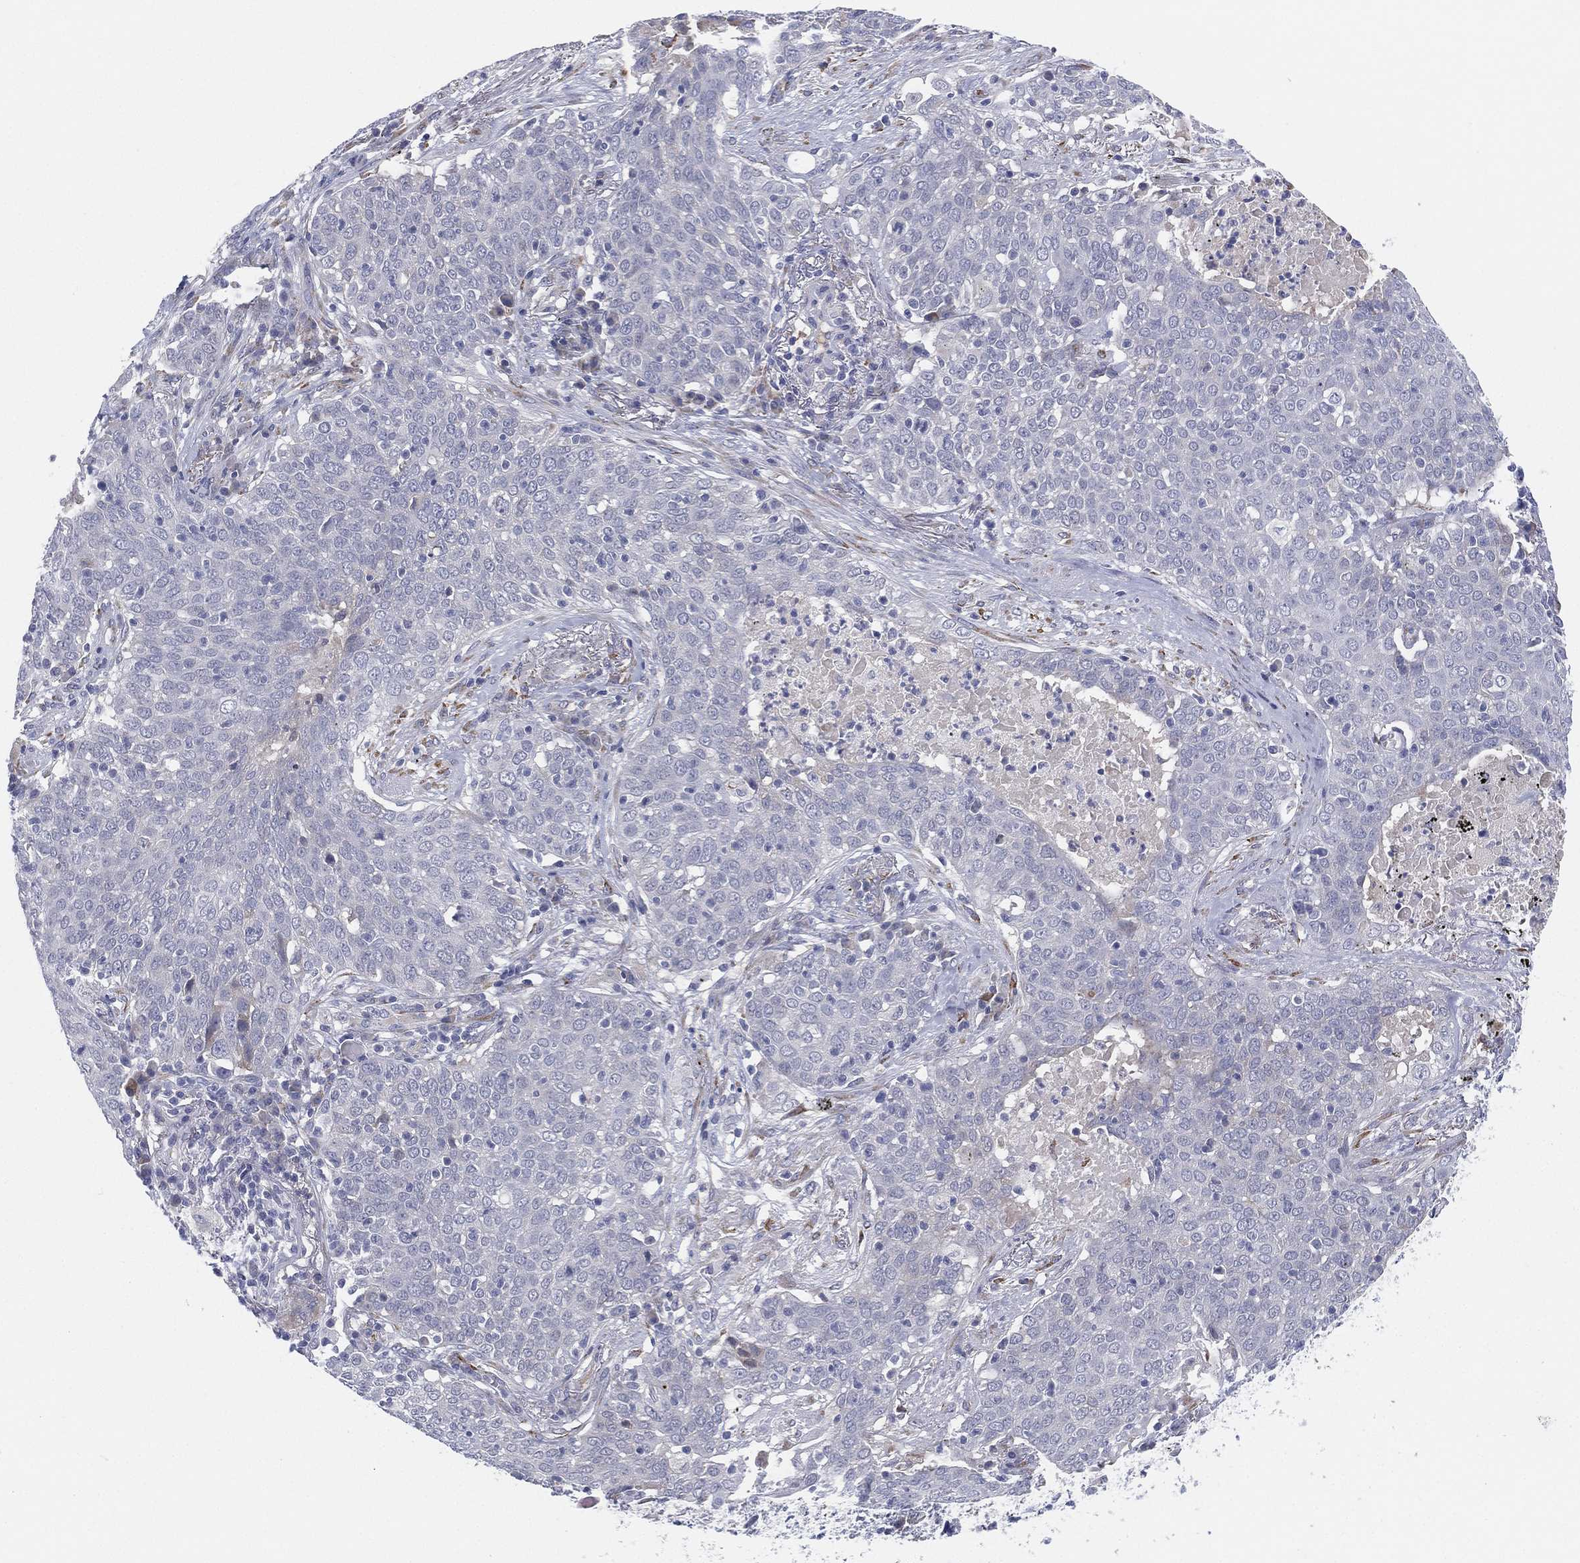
{"staining": {"intensity": "negative", "quantity": "none", "location": "none"}, "tissue": "lung cancer", "cell_type": "Tumor cells", "image_type": "cancer", "snomed": [{"axis": "morphology", "description": "Squamous cell carcinoma, NOS"}, {"axis": "topography", "description": "Lung"}], "caption": "A high-resolution micrograph shows immunohistochemistry (IHC) staining of lung cancer (squamous cell carcinoma), which shows no significant positivity in tumor cells.", "gene": "MLF1", "patient": {"sex": "male", "age": 82}}